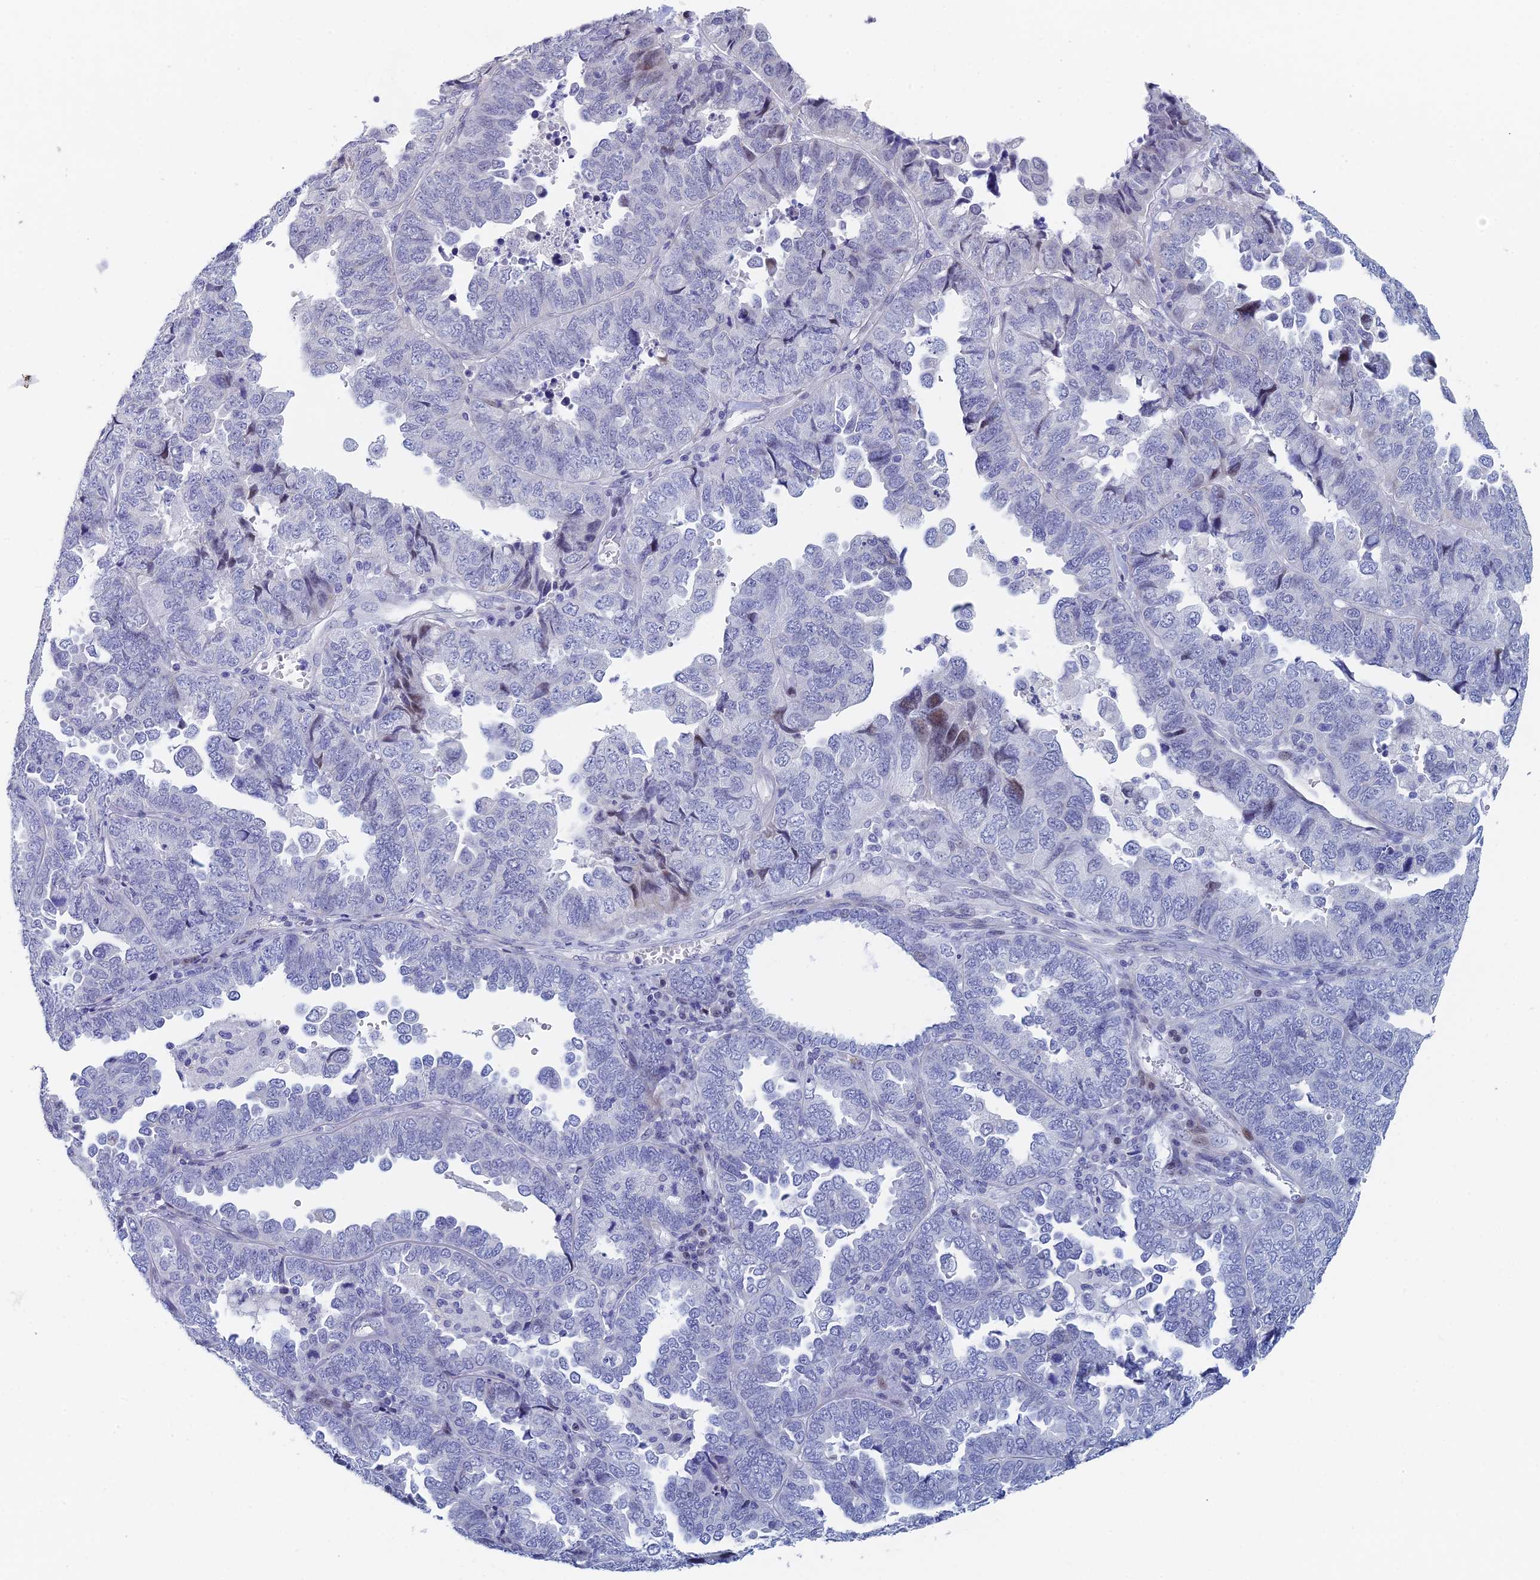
{"staining": {"intensity": "negative", "quantity": "none", "location": "none"}, "tissue": "endometrial cancer", "cell_type": "Tumor cells", "image_type": "cancer", "snomed": [{"axis": "morphology", "description": "Adenocarcinoma, NOS"}, {"axis": "topography", "description": "Endometrium"}], "caption": "The immunohistochemistry (IHC) image has no significant staining in tumor cells of adenocarcinoma (endometrial) tissue.", "gene": "DRGX", "patient": {"sex": "female", "age": 79}}